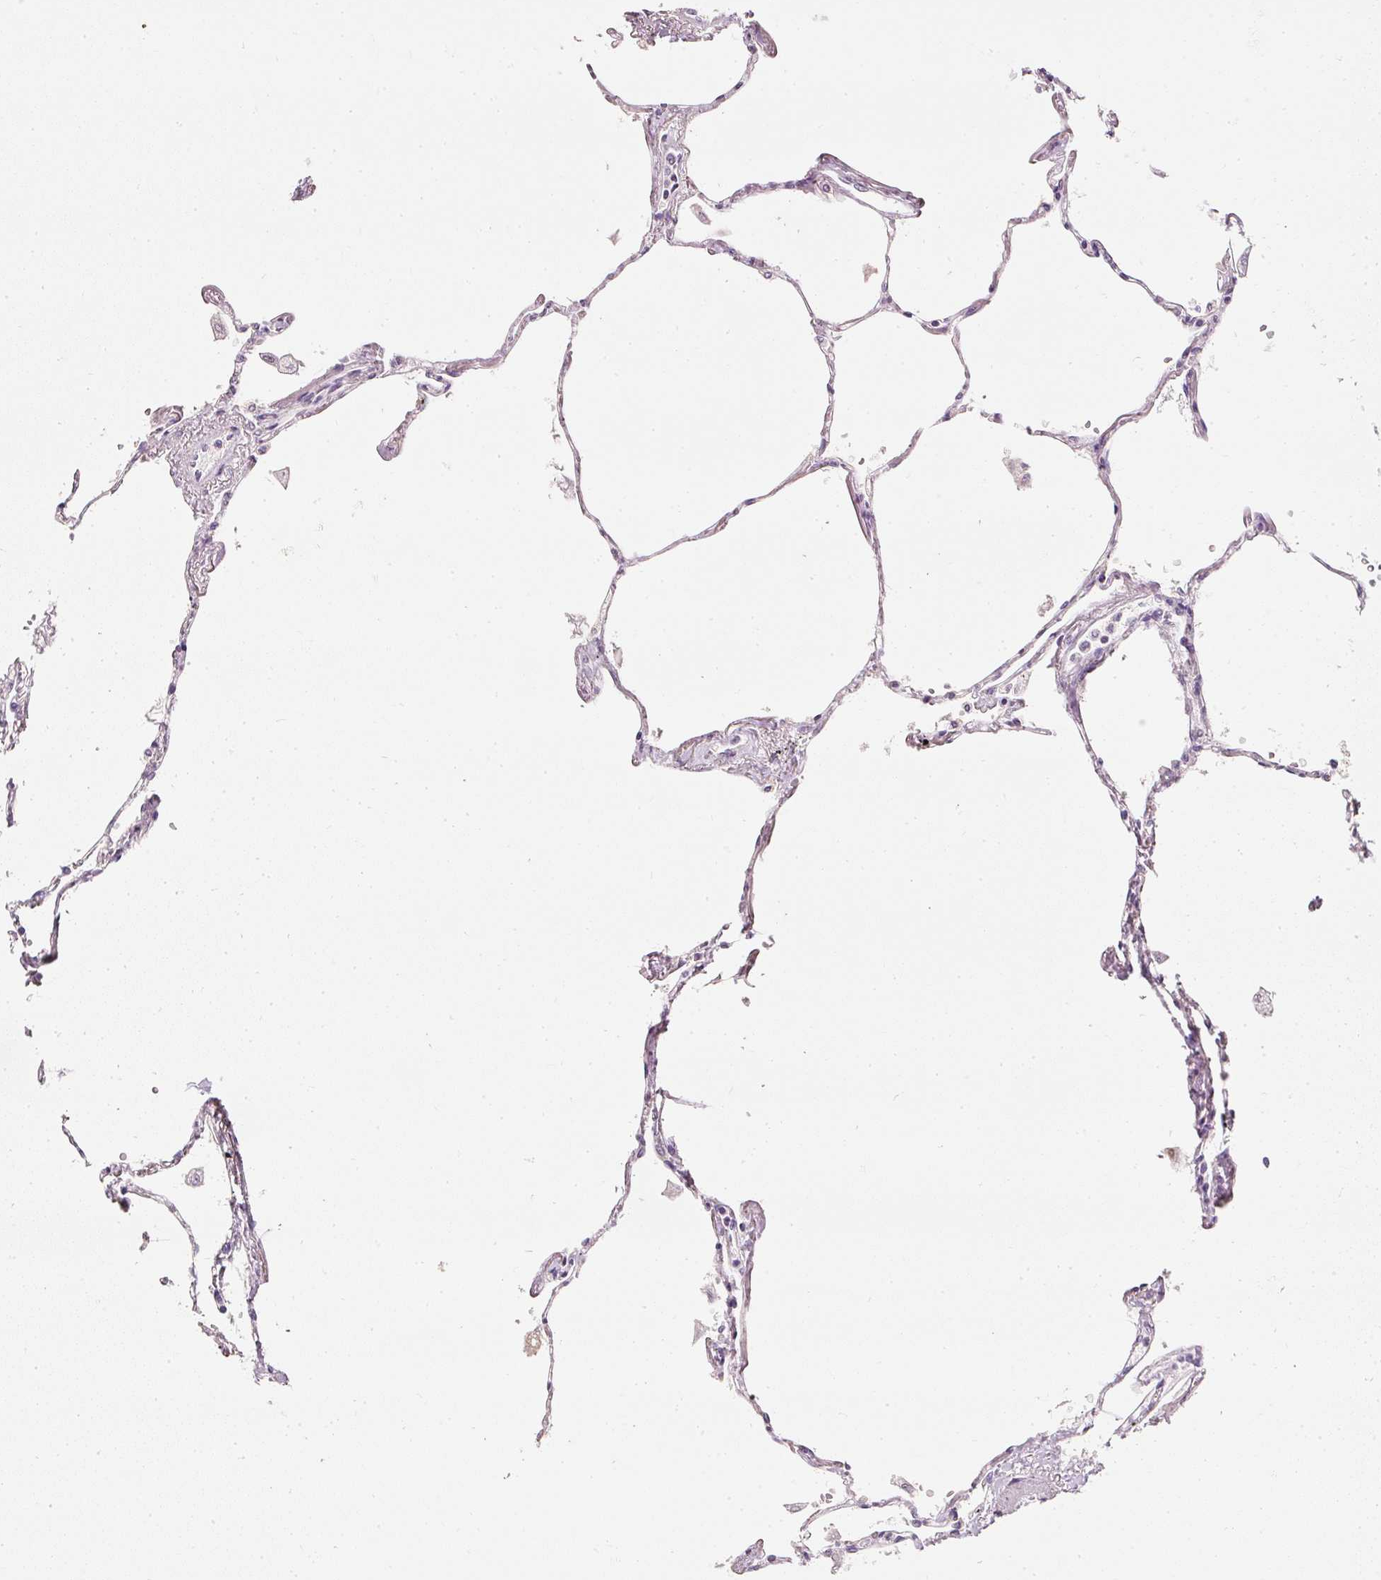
{"staining": {"intensity": "negative", "quantity": "none", "location": "none"}, "tissue": "lung", "cell_type": "Alveolar cells", "image_type": "normal", "snomed": [{"axis": "morphology", "description": "Normal tissue, NOS"}, {"axis": "topography", "description": "Lung"}], "caption": "A photomicrograph of human lung is negative for staining in alveolar cells. (DAB (3,3'-diaminobenzidine) immunohistochemistry visualized using brightfield microscopy, high magnification).", "gene": "ELAVL3", "patient": {"sex": "female", "age": 67}}